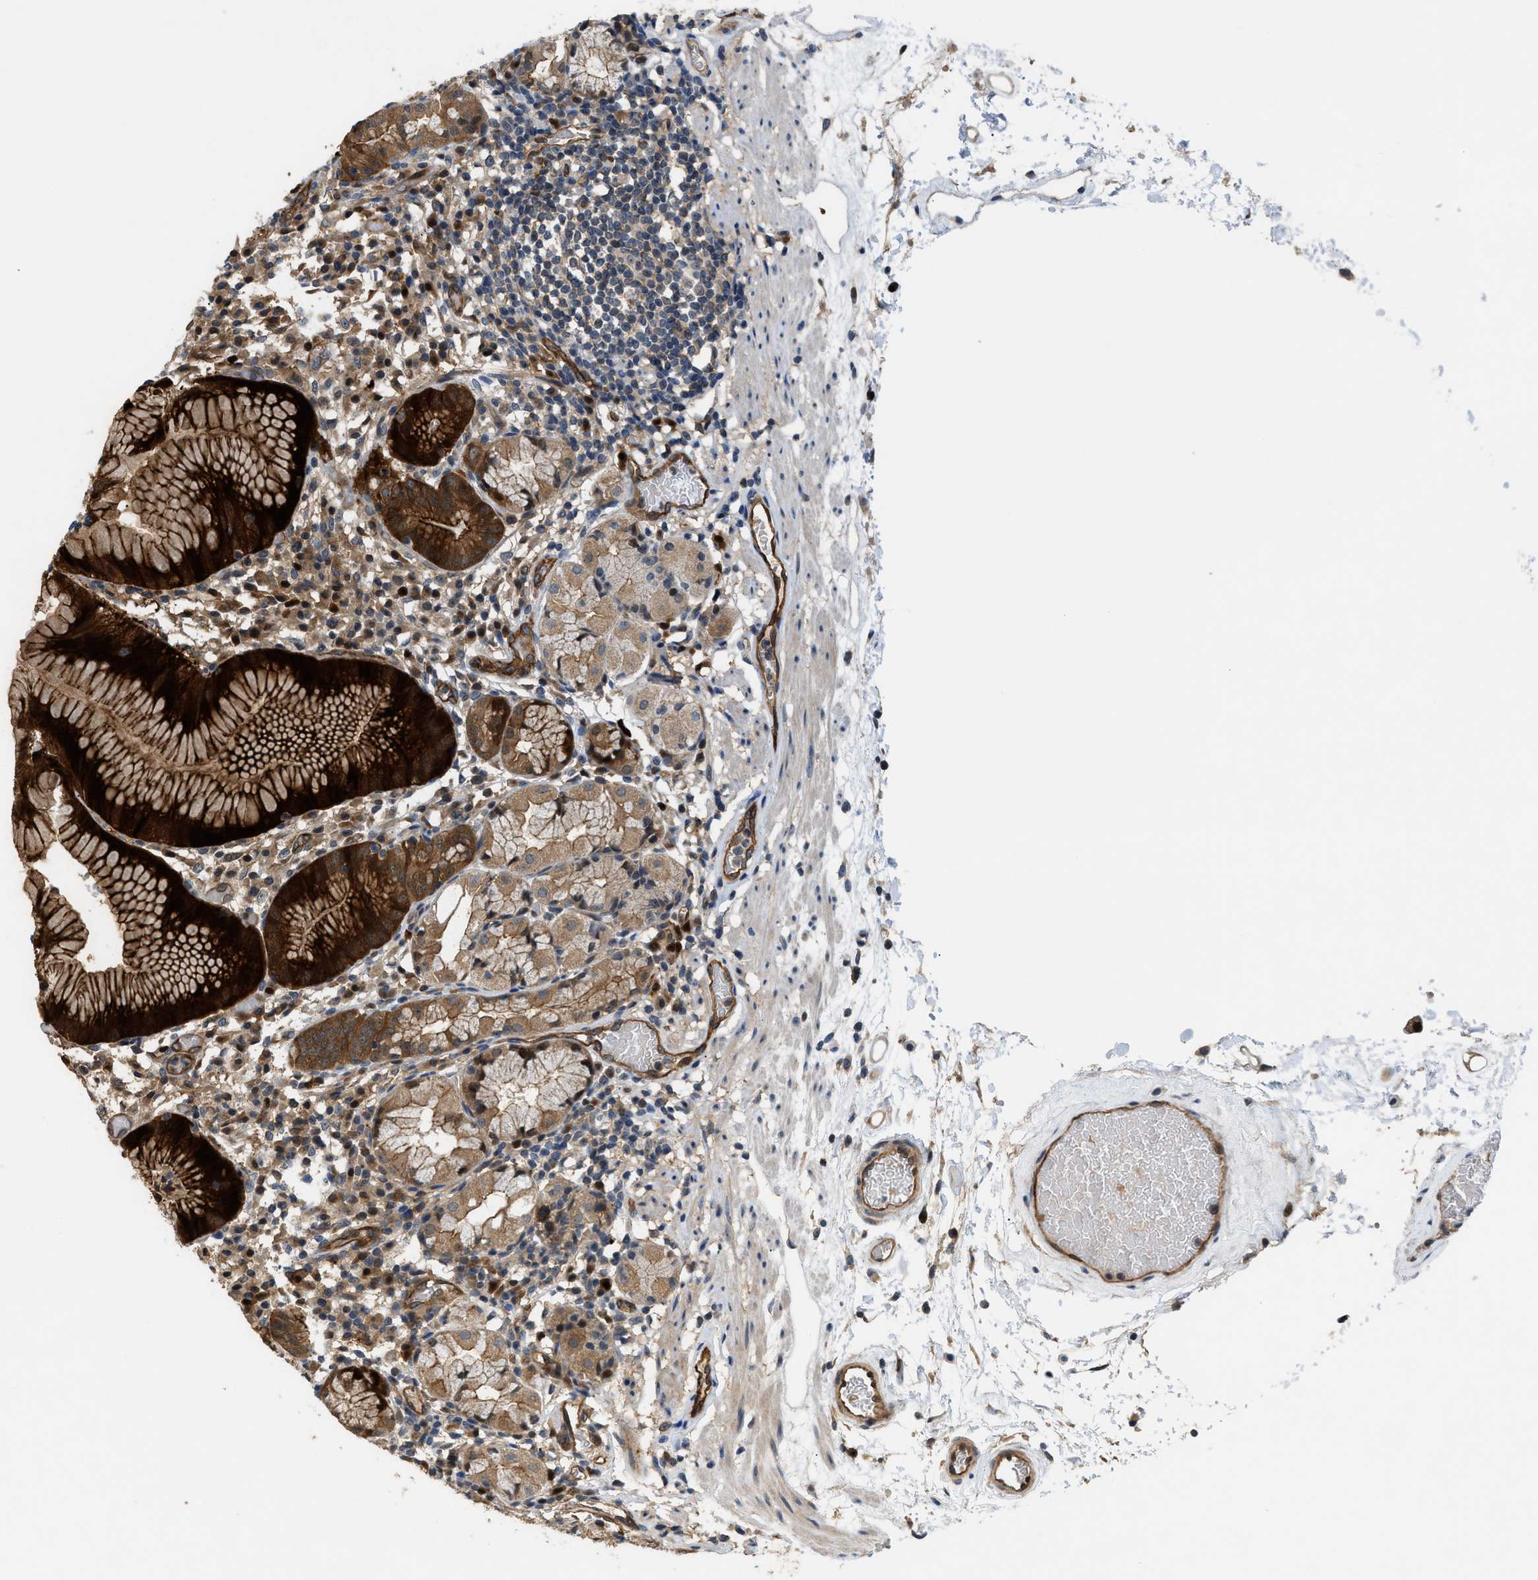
{"staining": {"intensity": "strong", "quantity": "25%-75%", "location": "cytoplasmic/membranous,nuclear"}, "tissue": "stomach", "cell_type": "Glandular cells", "image_type": "normal", "snomed": [{"axis": "morphology", "description": "Normal tissue, NOS"}, {"axis": "topography", "description": "Stomach"}, {"axis": "topography", "description": "Stomach, lower"}], "caption": "Brown immunohistochemical staining in unremarkable human stomach shows strong cytoplasmic/membranous,nuclear staining in about 25%-75% of glandular cells. The protein is stained brown, and the nuclei are stained in blue (DAB IHC with brightfield microscopy, high magnification).", "gene": "TRAK2", "patient": {"sex": "female", "age": 75}}